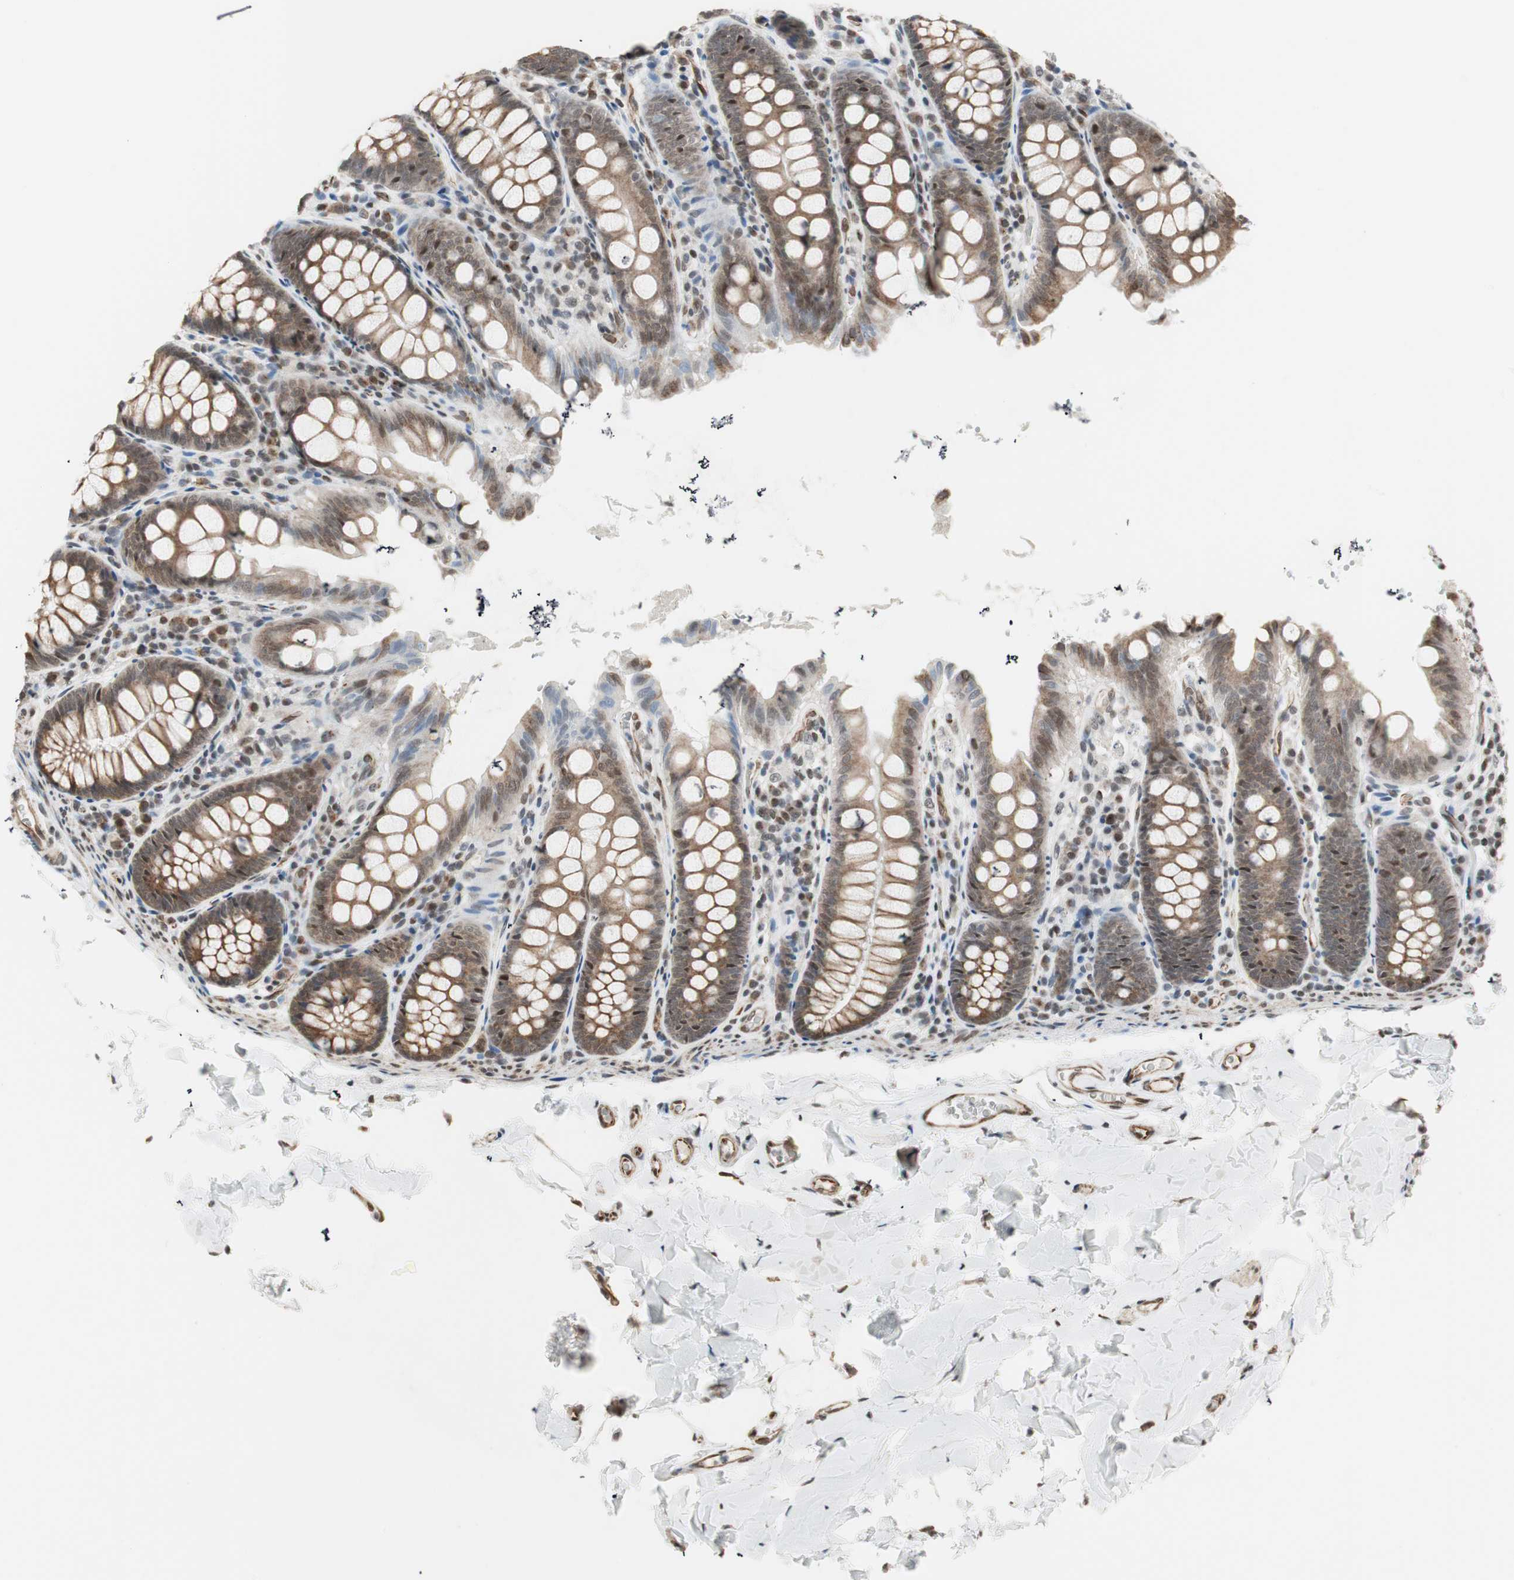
{"staining": {"intensity": "moderate", "quantity": "25%-75%", "location": "cytoplasmic/membranous"}, "tissue": "colon", "cell_type": "Endothelial cells", "image_type": "normal", "snomed": [{"axis": "morphology", "description": "Normal tissue, NOS"}, {"axis": "topography", "description": "Colon"}], "caption": "Protein staining of normal colon demonstrates moderate cytoplasmic/membranous expression in approximately 25%-75% of endothelial cells. Using DAB (3,3'-diaminobenzidine) (brown) and hematoxylin (blue) stains, captured at high magnification using brightfield microscopy.", "gene": "ZBTB17", "patient": {"sex": "female", "age": 61}}